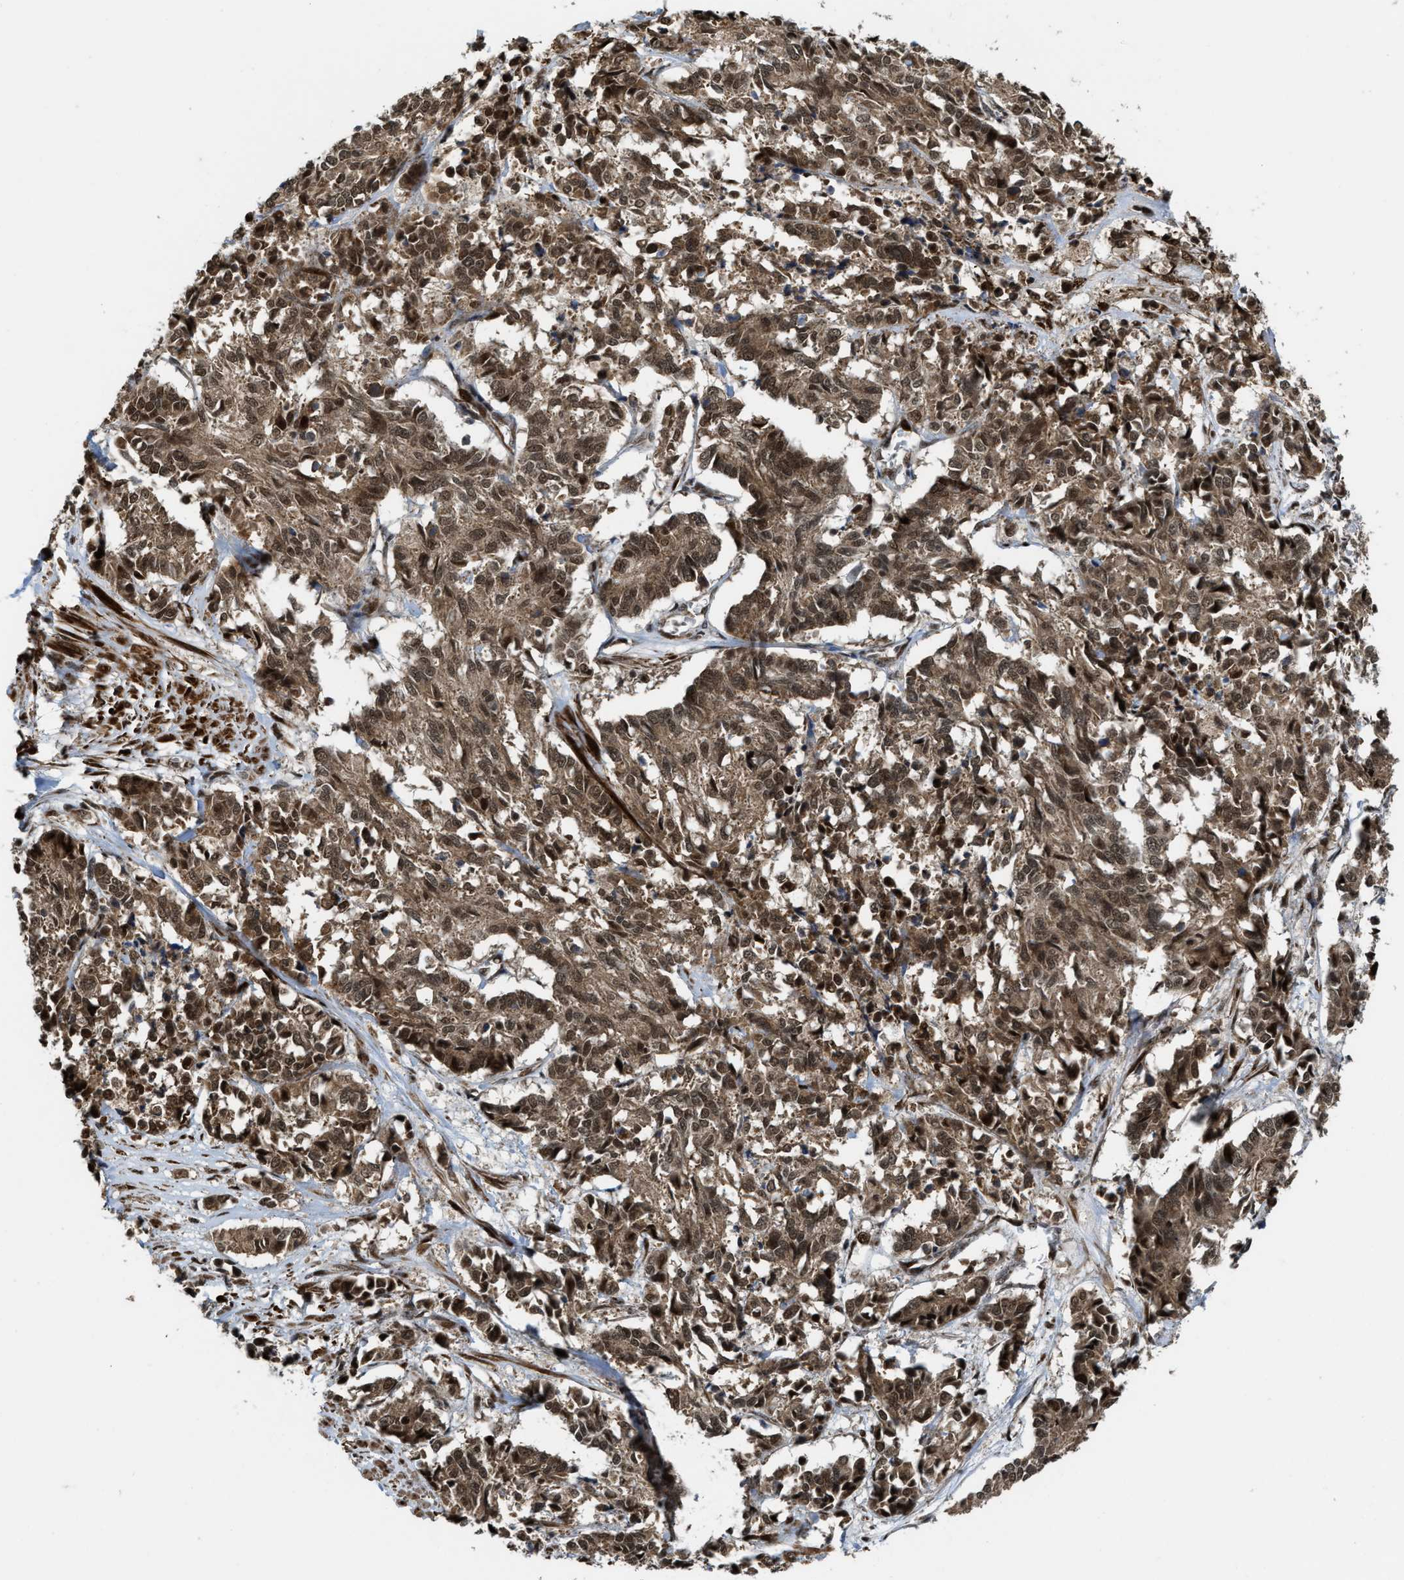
{"staining": {"intensity": "strong", "quantity": ">75%", "location": "cytoplasmic/membranous,nuclear"}, "tissue": "cervical cancer", "cell_type": "Tumor cells", "image_type": "cancer", "snomed": [{"axis": "morphology", "description": "Squamous cell carcinoma, NOS"}, {"axis": "topography", "description": "Cervix"}], "caption": "Cervical cancer tissue shows strong cytoplasmic/membranous and nuclear expression in about >75% of tumor cells, visualized by immunohistochemistry. Nuclei are stained in blue.", "gene": "ZNF250", "patient": {"sex": "female", "age": 35}}